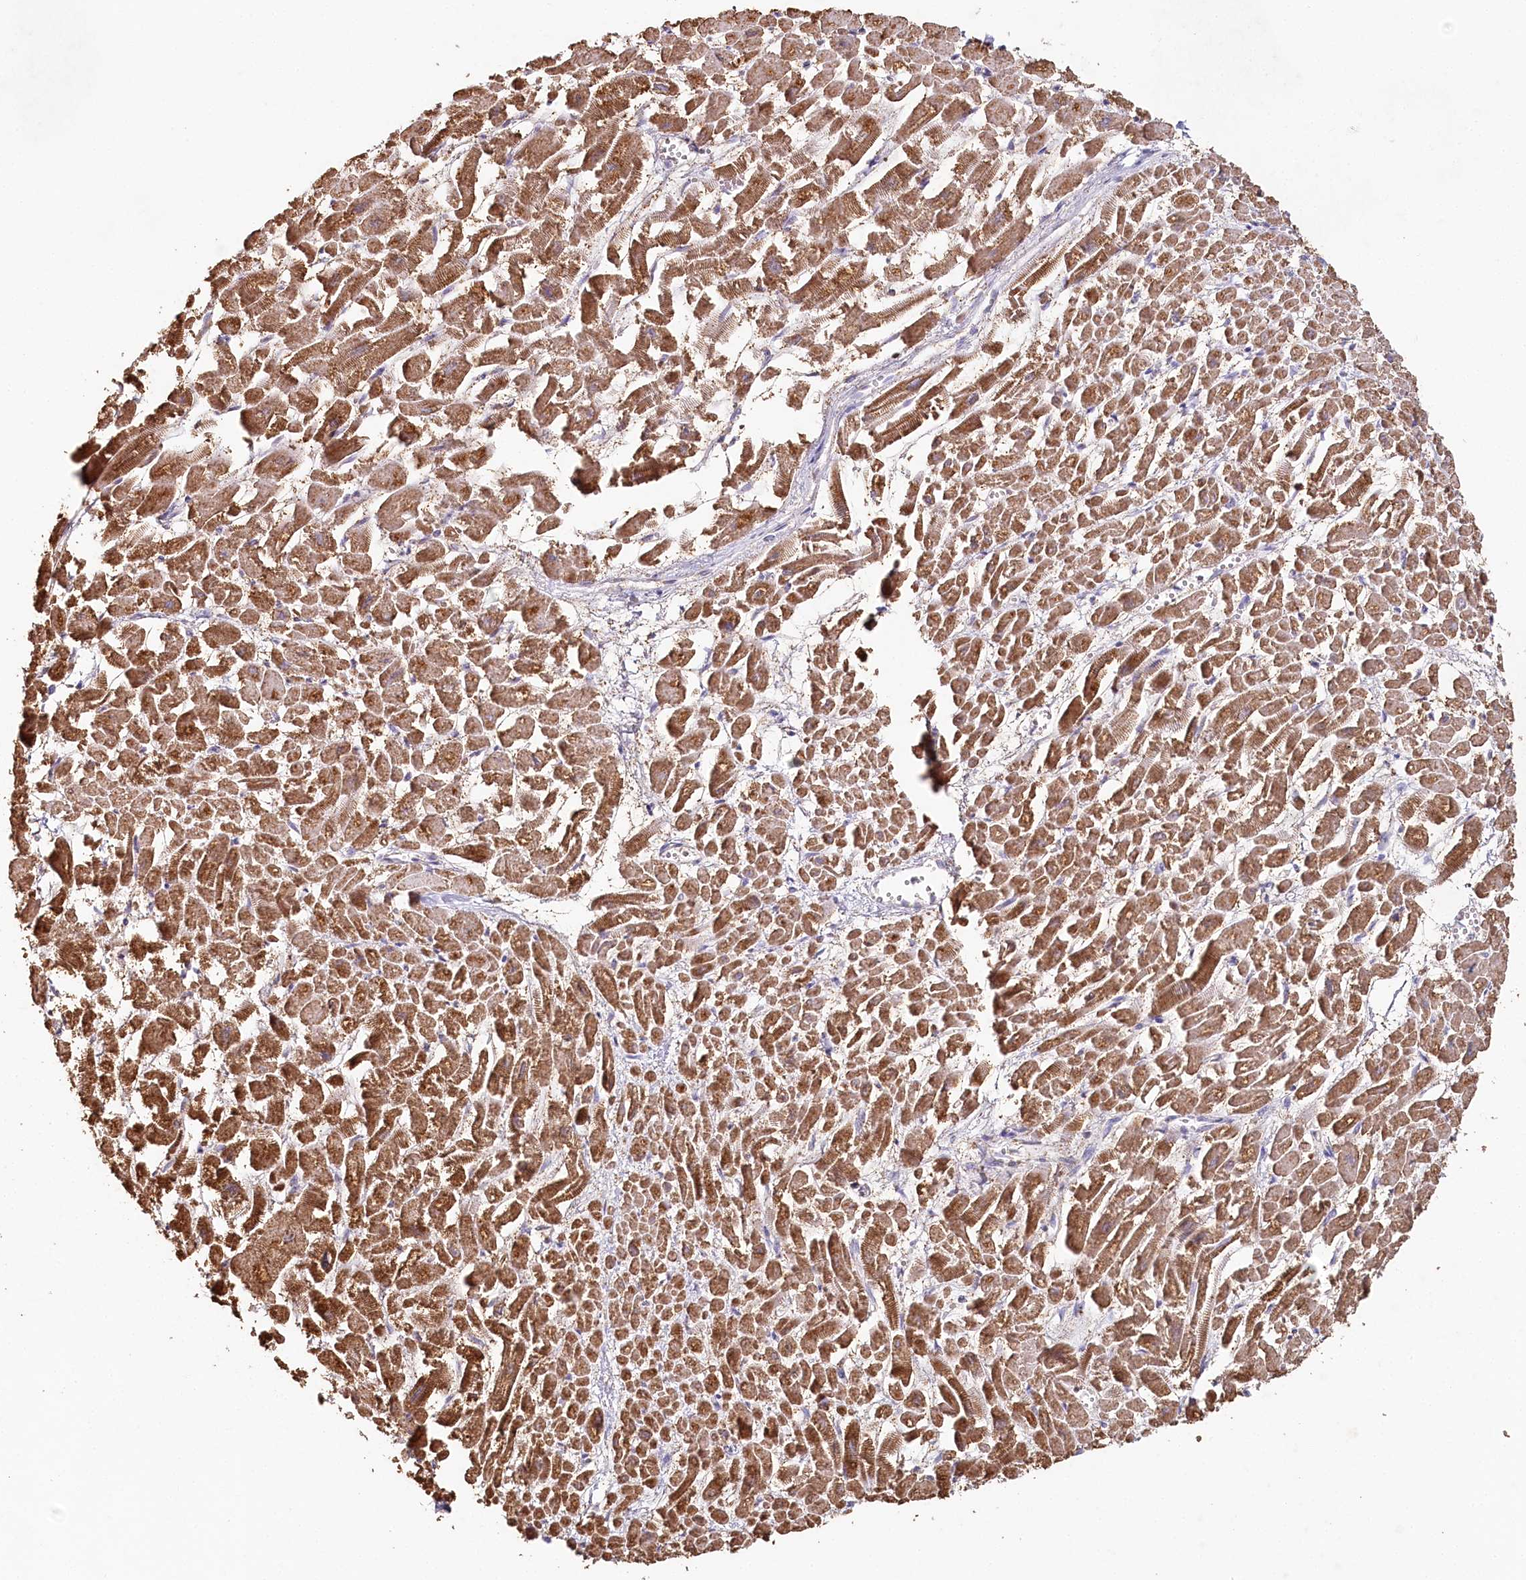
{"staining": {"intensity": "moderate", "quantity": ">75%", "location": "cytoplasmic/membranous"}, "tissue": "heart muscle", "cell_type": "Cardiomyocytes", "image_type": "normal", "snomed": [{"axis": "morphology", "description": "Normal tissue, NOS"}, {"axis": "topography", "description": "Heart"}], "caption": "A brown stain highlights moderate cytoplasmic/membranous staining of a protein in cardiomyocytes of unremarkable human heart muscle. (brown staining indicates protein expression, while blue staining denotes nuclei).", "gene": "MMP25", "patient": {"sex": "male", "age": 54}}